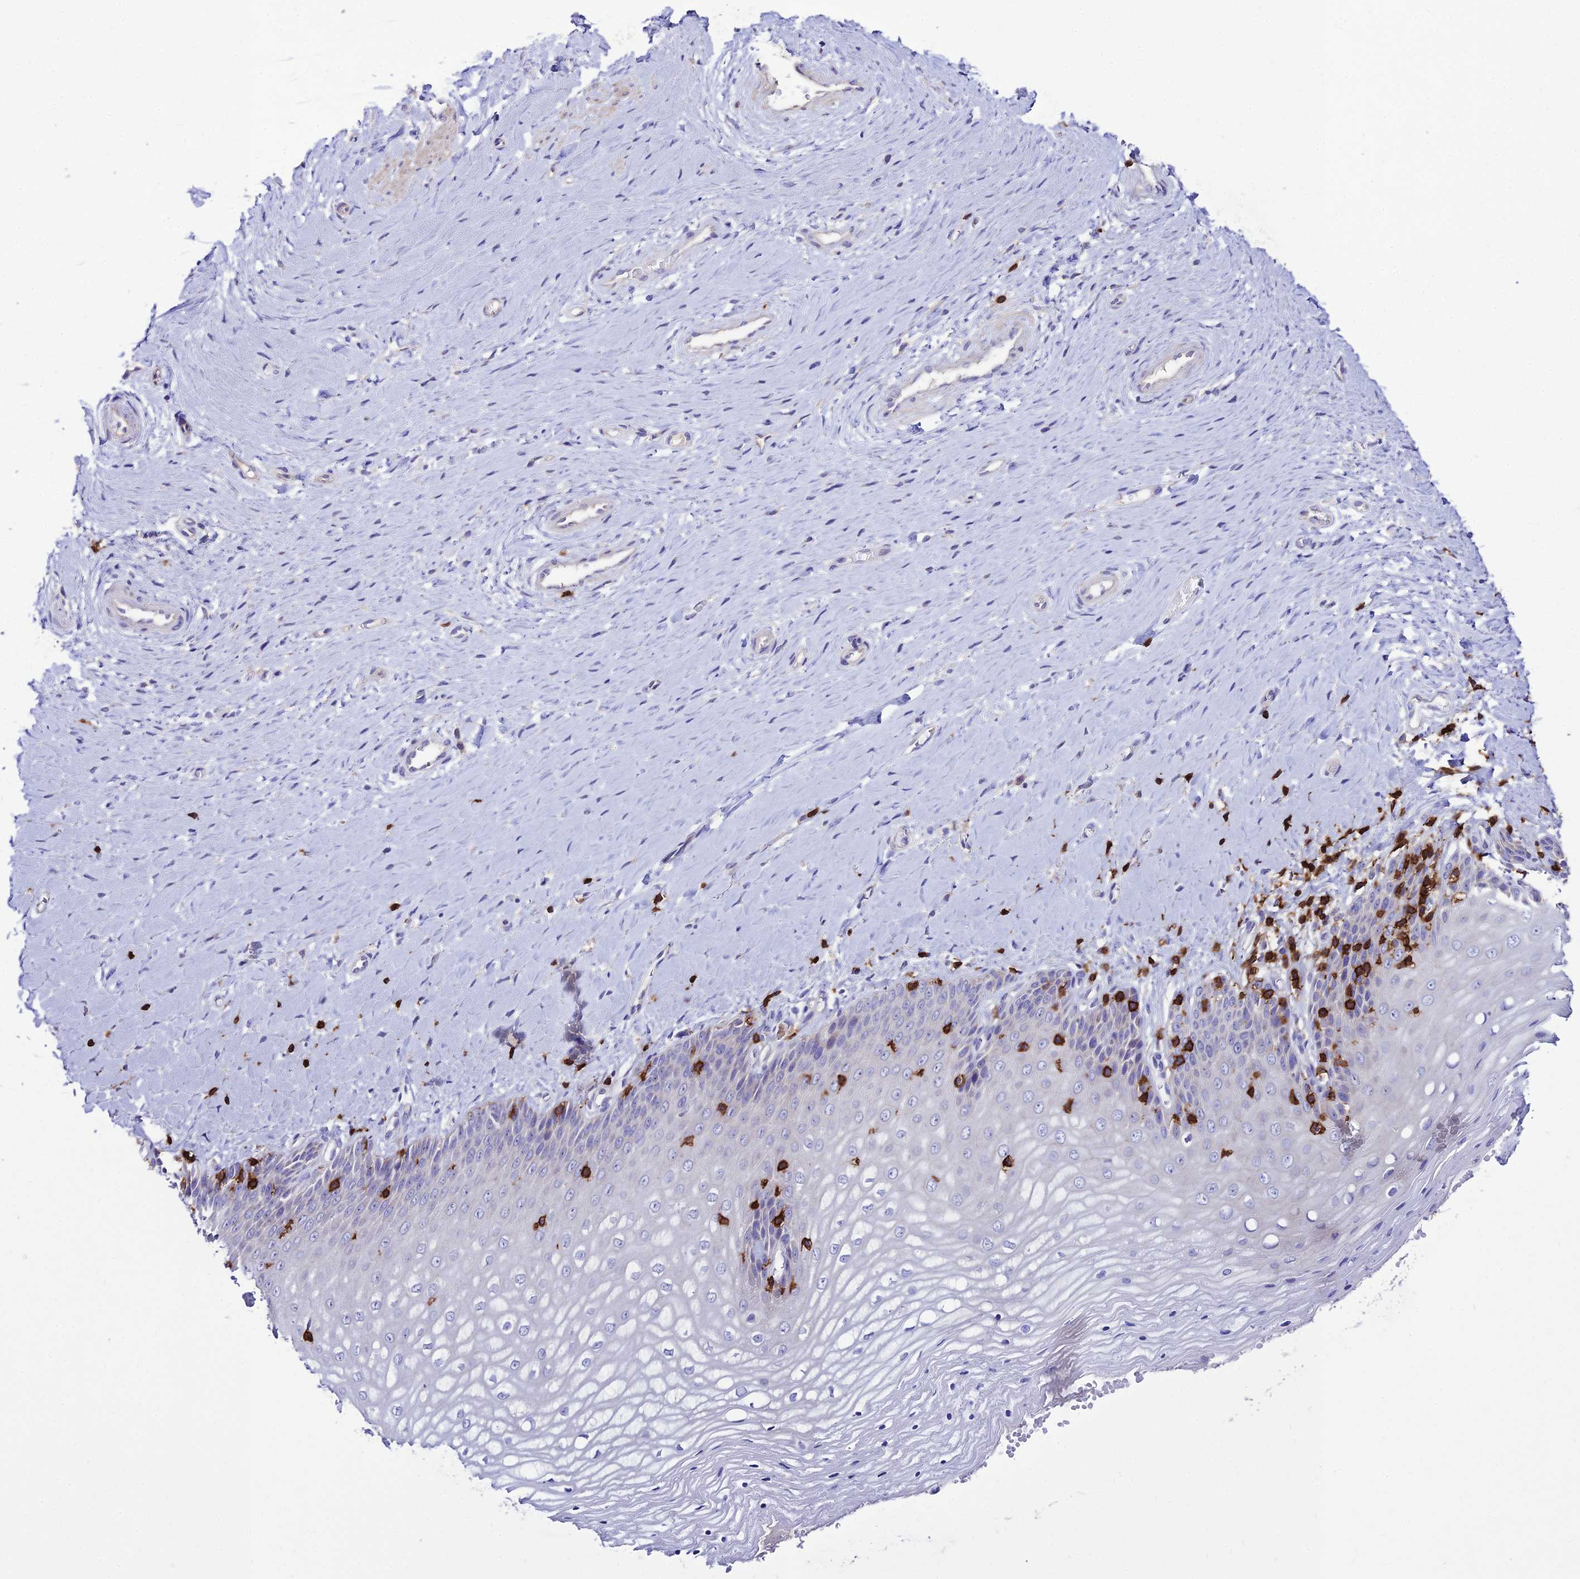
{"staining": {"intensity": "negative", "quantity": "none", "location": "none"}, "tissue": "vagina", "cell_type": "Squamous epithelial cells", "image_type": "normal", "snomed": [{"axis": "morphology", "description": "Normal tissue, NOS"}, {"axis": "topography", "description": "Vagina"}], "caption": "Squamous epithelial cells are negative for protein expression in unremarkable human vagina. (DAB IHC visualized using brightfield microscopy, high magnification).", "gene": "PTPRCAP", "patient": {"sex": "female", "age": 65}}